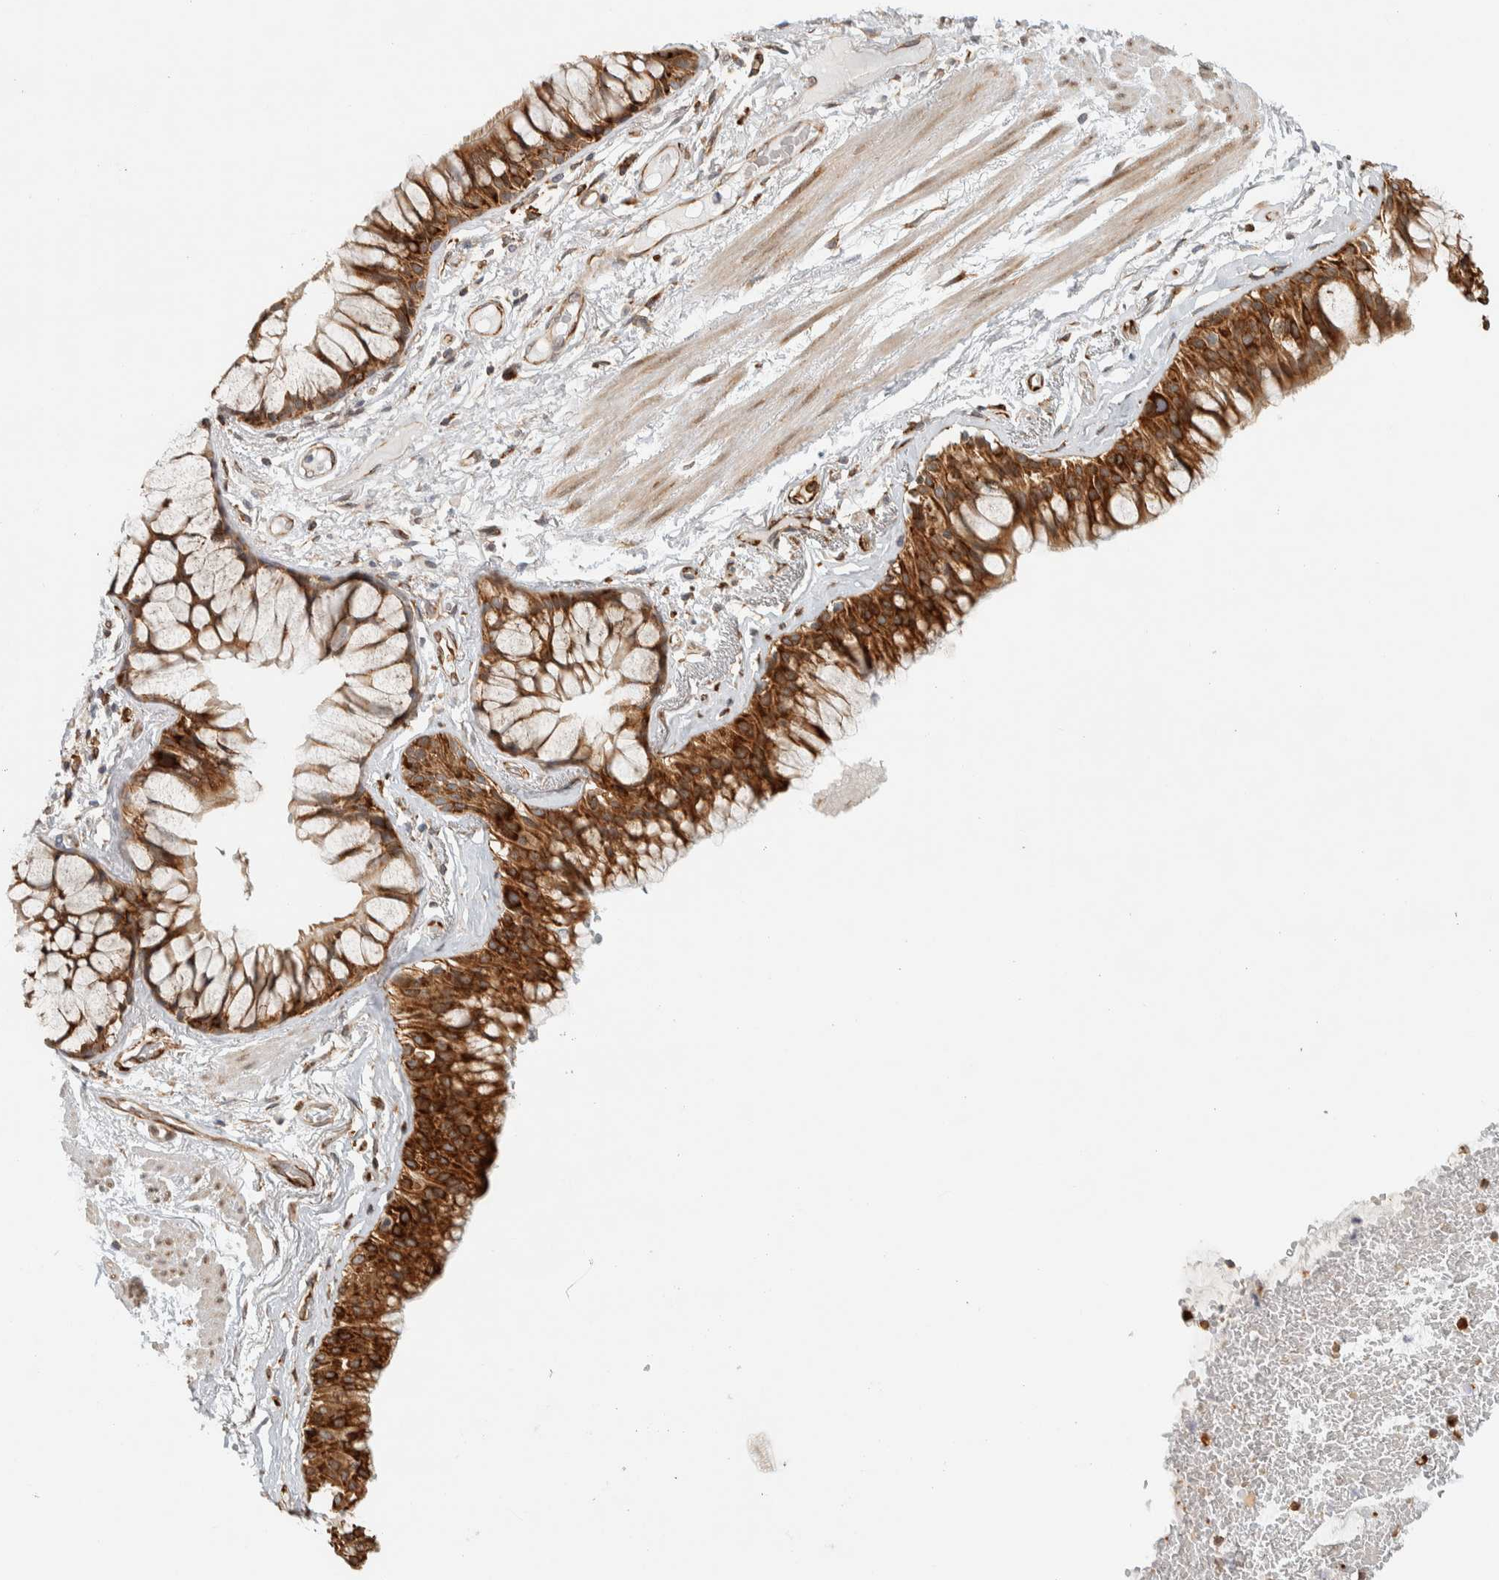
{"staining": {"intensity": "strong", "quantity": ">75%", "location": "cytoplasmic/membranous"}, "tissue": "bronchus", "cell_type": "Respiratory epithelial cells", "image_type": "normal", "snomed": [{"axis": "morphology", "description": "Normal tissue, NOS"}, {"axis": "topography", "description": "Bronchus"}], "caption": "The micrograph reveals immunohistochemical staining of normal bronchus. There is strong cytoplasmic/membranous staining is identified in approximately >75% of respiratory epithelial cells.", "gene": "LLGL2", "patient": {"sex": "male", "age": 66}}